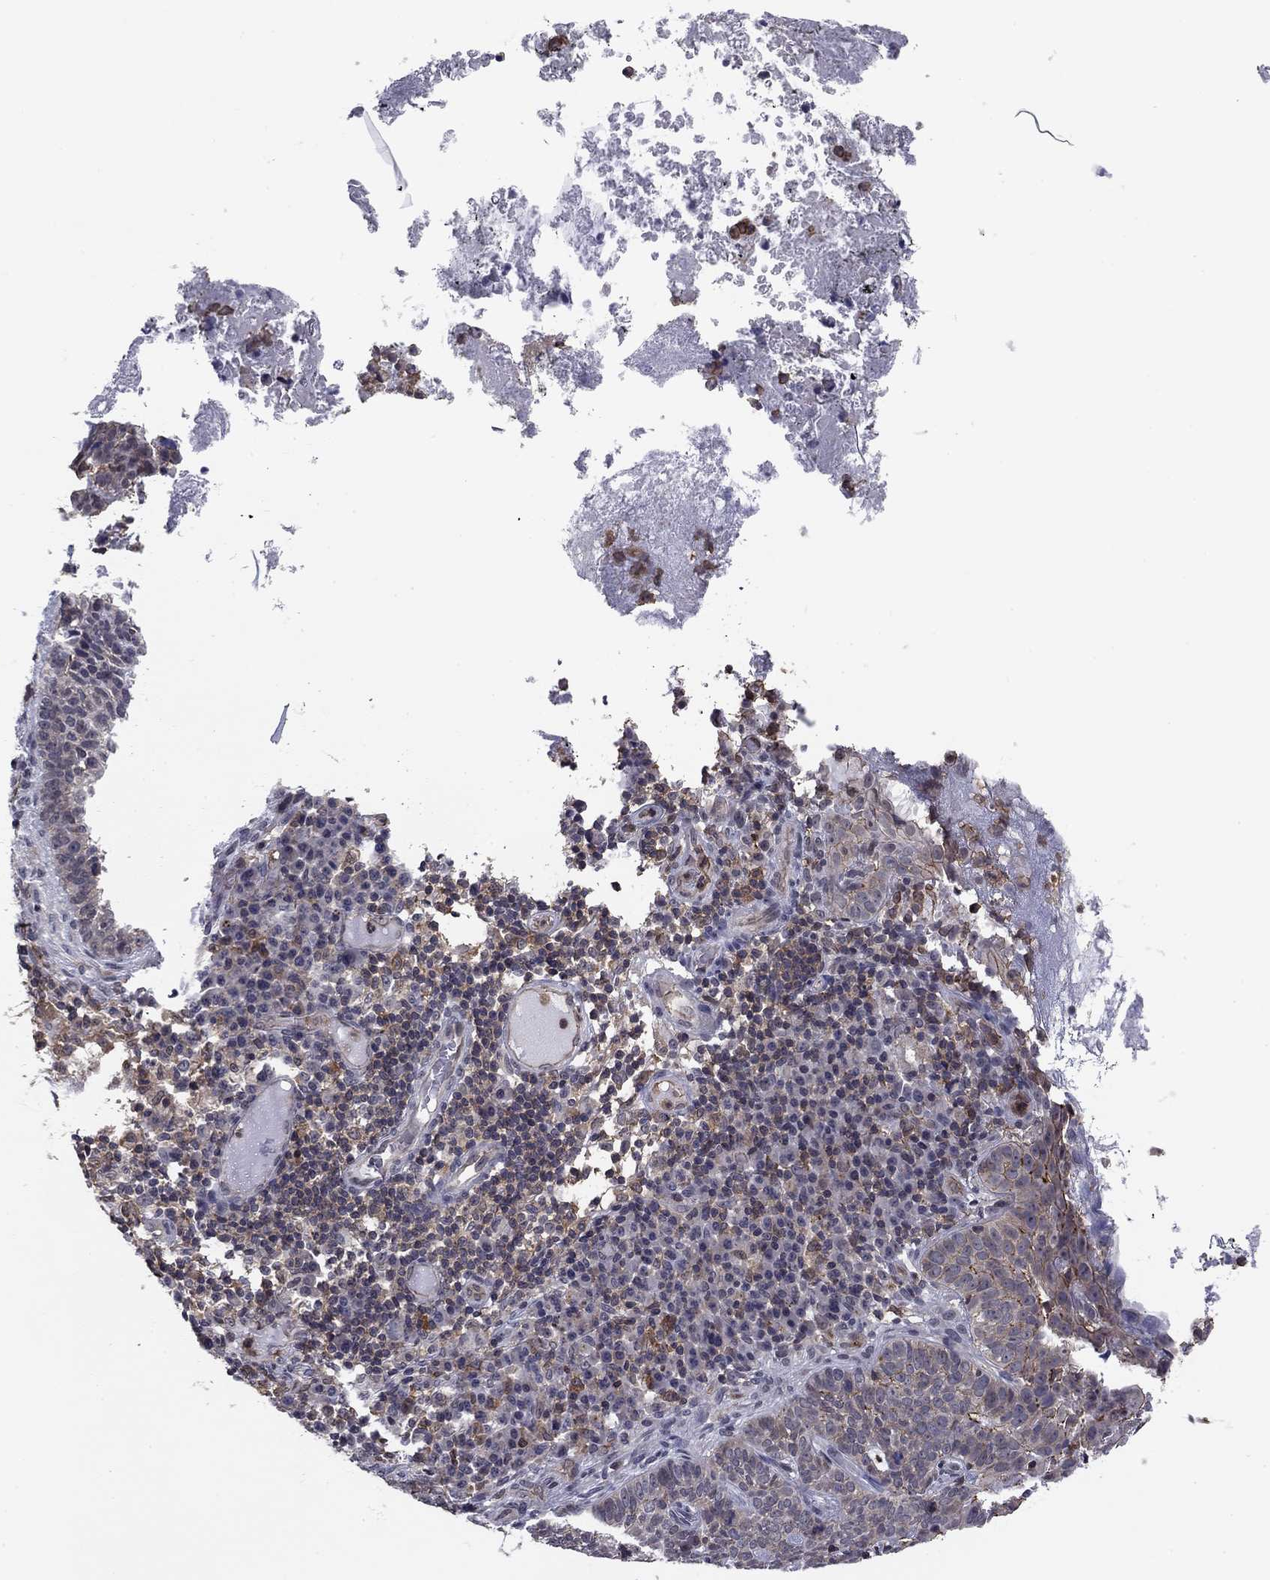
{"staining": {"intensity": "negative", "quantity": "none", "location": "none"}, "tissue": "skin cancer", "cell_type": "Tumor cells", "image_type": "cancer", "snomed": [{"axis": "morphology", "description": "Basal cell carcinoma"}, {"axis": "topography", "description": "Skin"}], "caption": "The image displays no staining of tumor cells in skin basal cell carcinoma.", "gene": "PLCB2", "patient": {"sex": "female", "age": 69}}